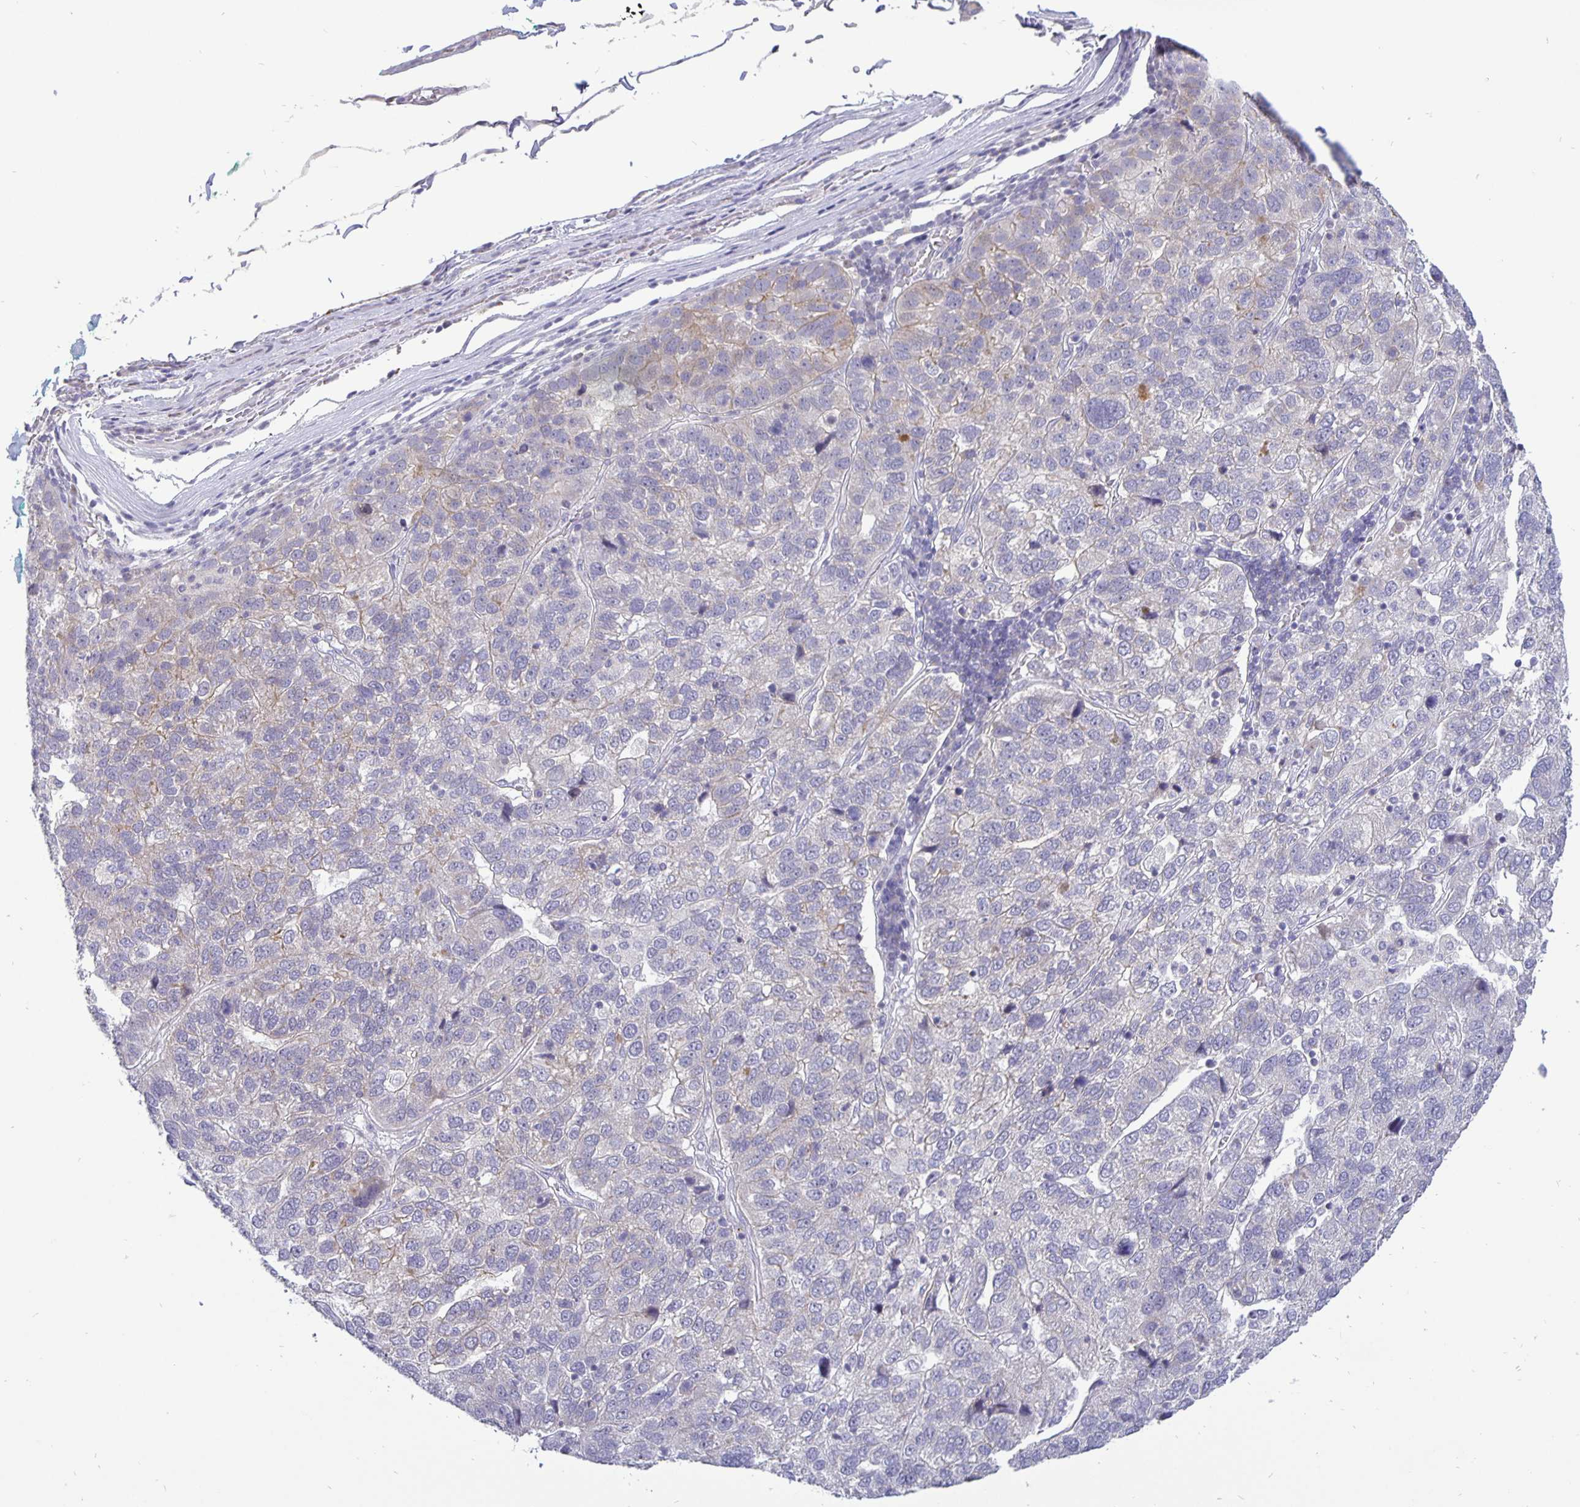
{"staining": {"intensity": "negative", "quantity": "none", "location": "none"}, "tissue": "pancreatic cancer", "cell_type": "Tumor cells", "image_type": "cancer", "snomed": [{"axis": "morphology", "description": "Adenocarcinoma, NOS"}, {"axis": "topography", "description": "Pancreas"}], "caption": "Histopathology image shows no protein staining in tumor cells of pancreatic cancer tissue.", "gene": "ERBB2", "patient": {"sex": "female", "age": 61}}